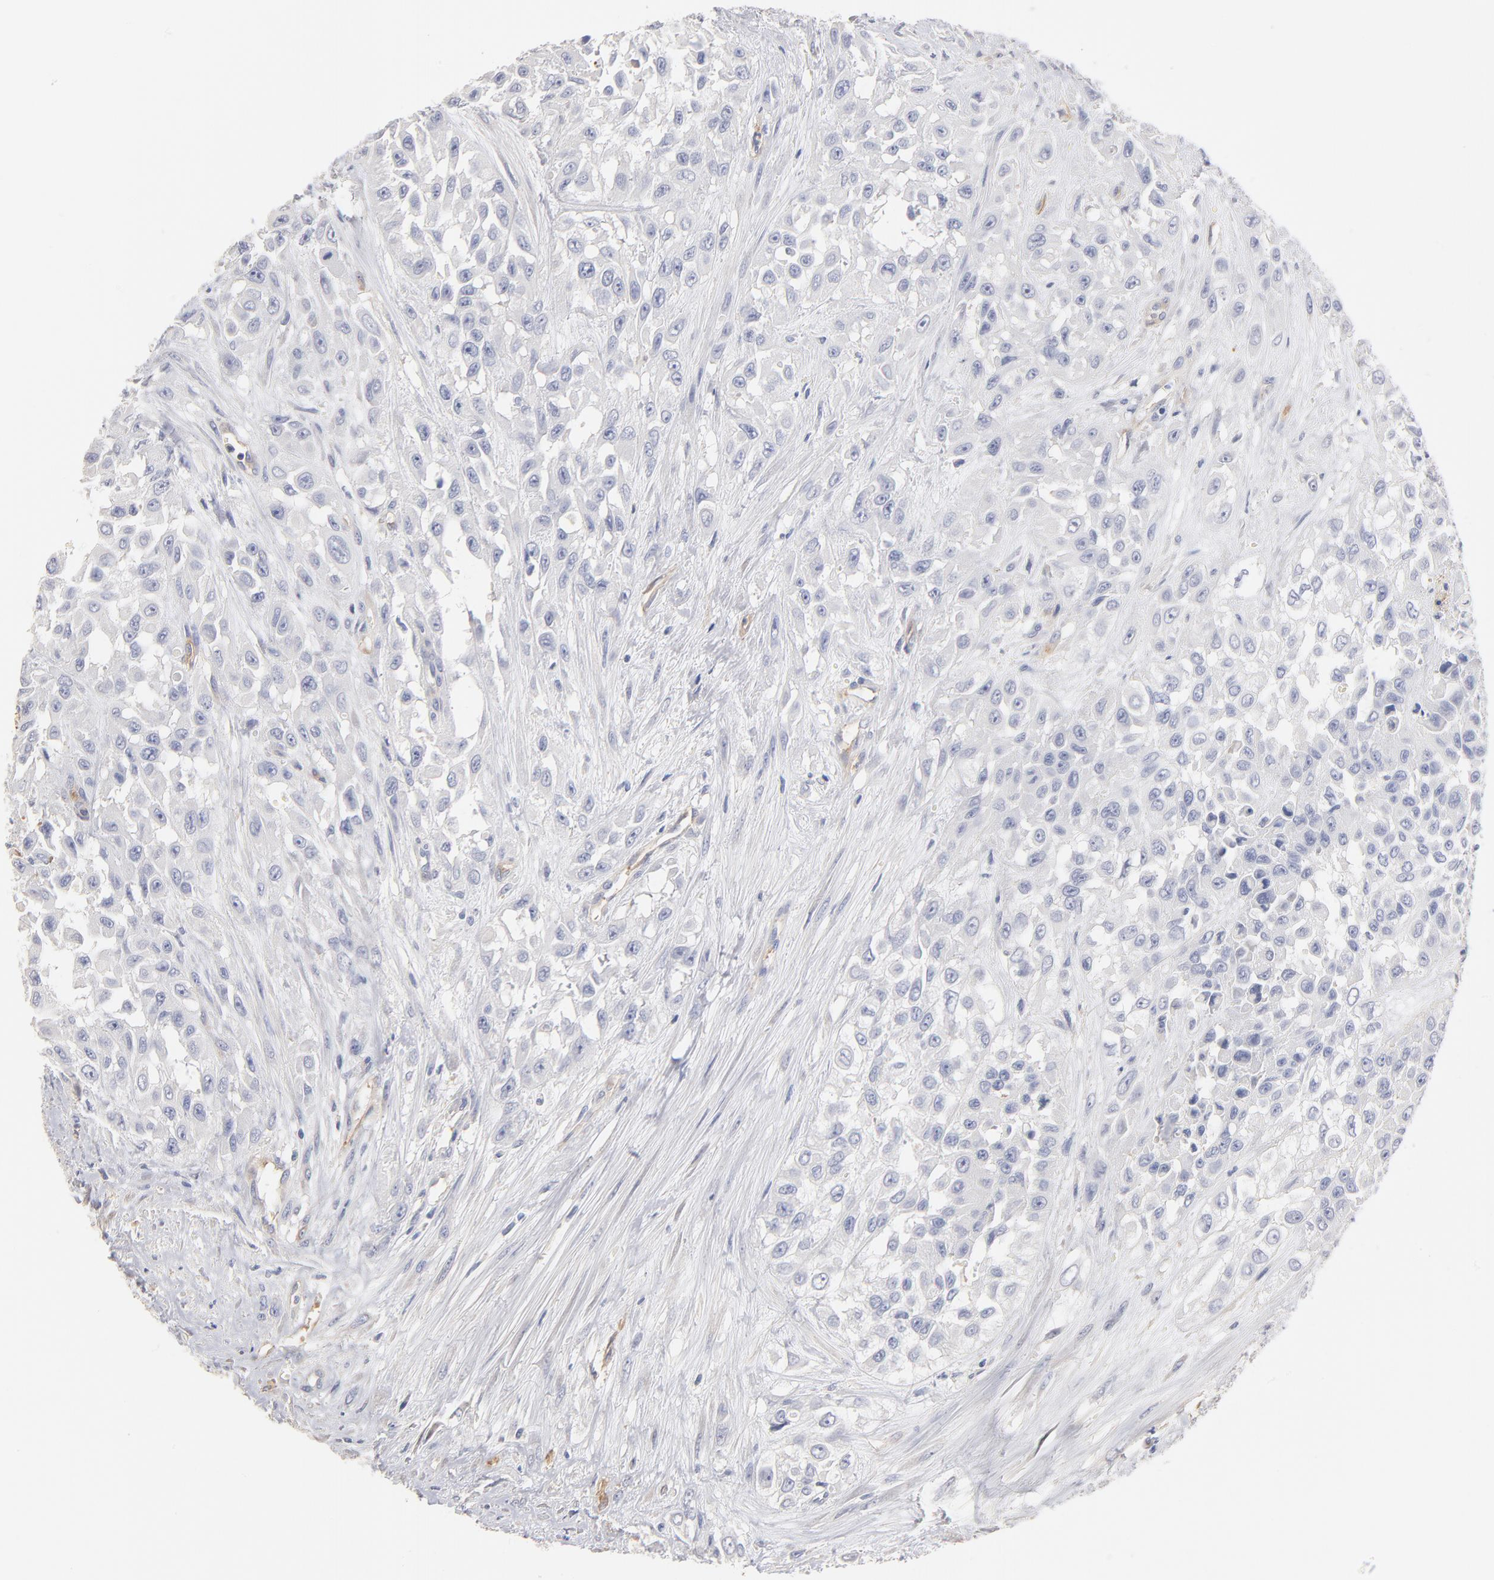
{"staining": {"intensity": "negative", "quantity": "none", "location": "none"}, "tissue": "urothelial cancer", "cell_type": "Tumor cells", "image_type": "cancer", "snomed": [{"axis": "morphology", "description": "Urothelial carcinoma, High grade"}, {"axis": "topography", "description": "Urinary bladder"}], "caption": "Urothelial cancer was stained to show a protein in brown. There is no significant staining in tumor cells. (DAB immunohistochemistry (IHC), high magnification).", "gene": "ITGA8", "patient": {"sex": "male", "age": 57}}